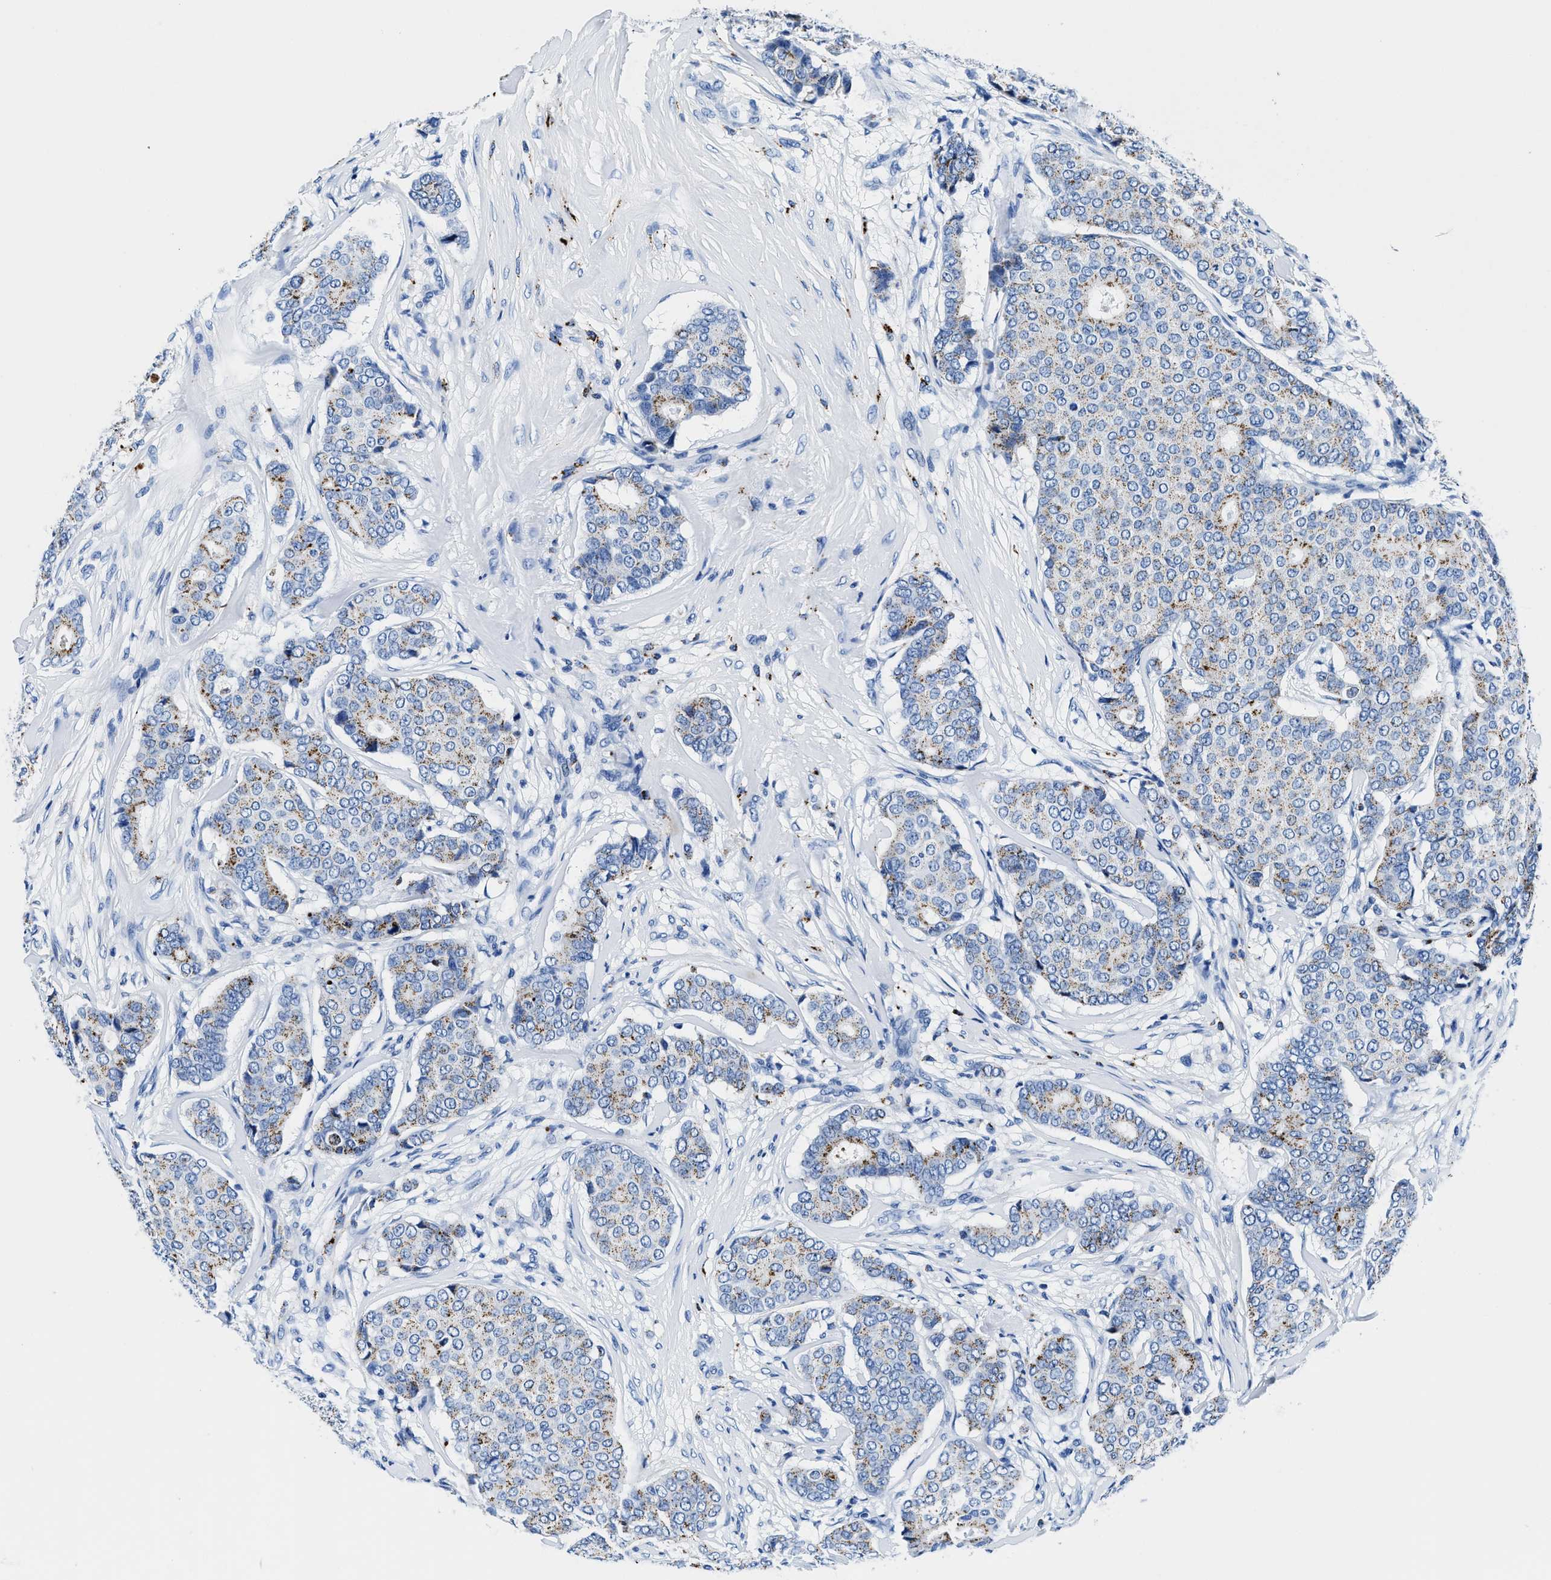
{"staining": {"intensity": "moderate", "quantity": "<25%", "location": "cytoplasmic/membranous"}, "tissue": "breast cancer", "cell_type": "Tumor cells", "image_type": "cancer", "snomed": [{"axis": "morphology", "description": "Duct carcinoma"}, {"axis": "topography", "description": "Breast"}], "caption": "Immunohistochemistry (IHC) micrograph of human breast cancer stained for a protein (brown), which shows low levels of moderate cytoplasmic/membranous expression in approximately <25% of tumor cells.", "gene": "OR14K1", "patient": {"sex": "female", "age": 75}}